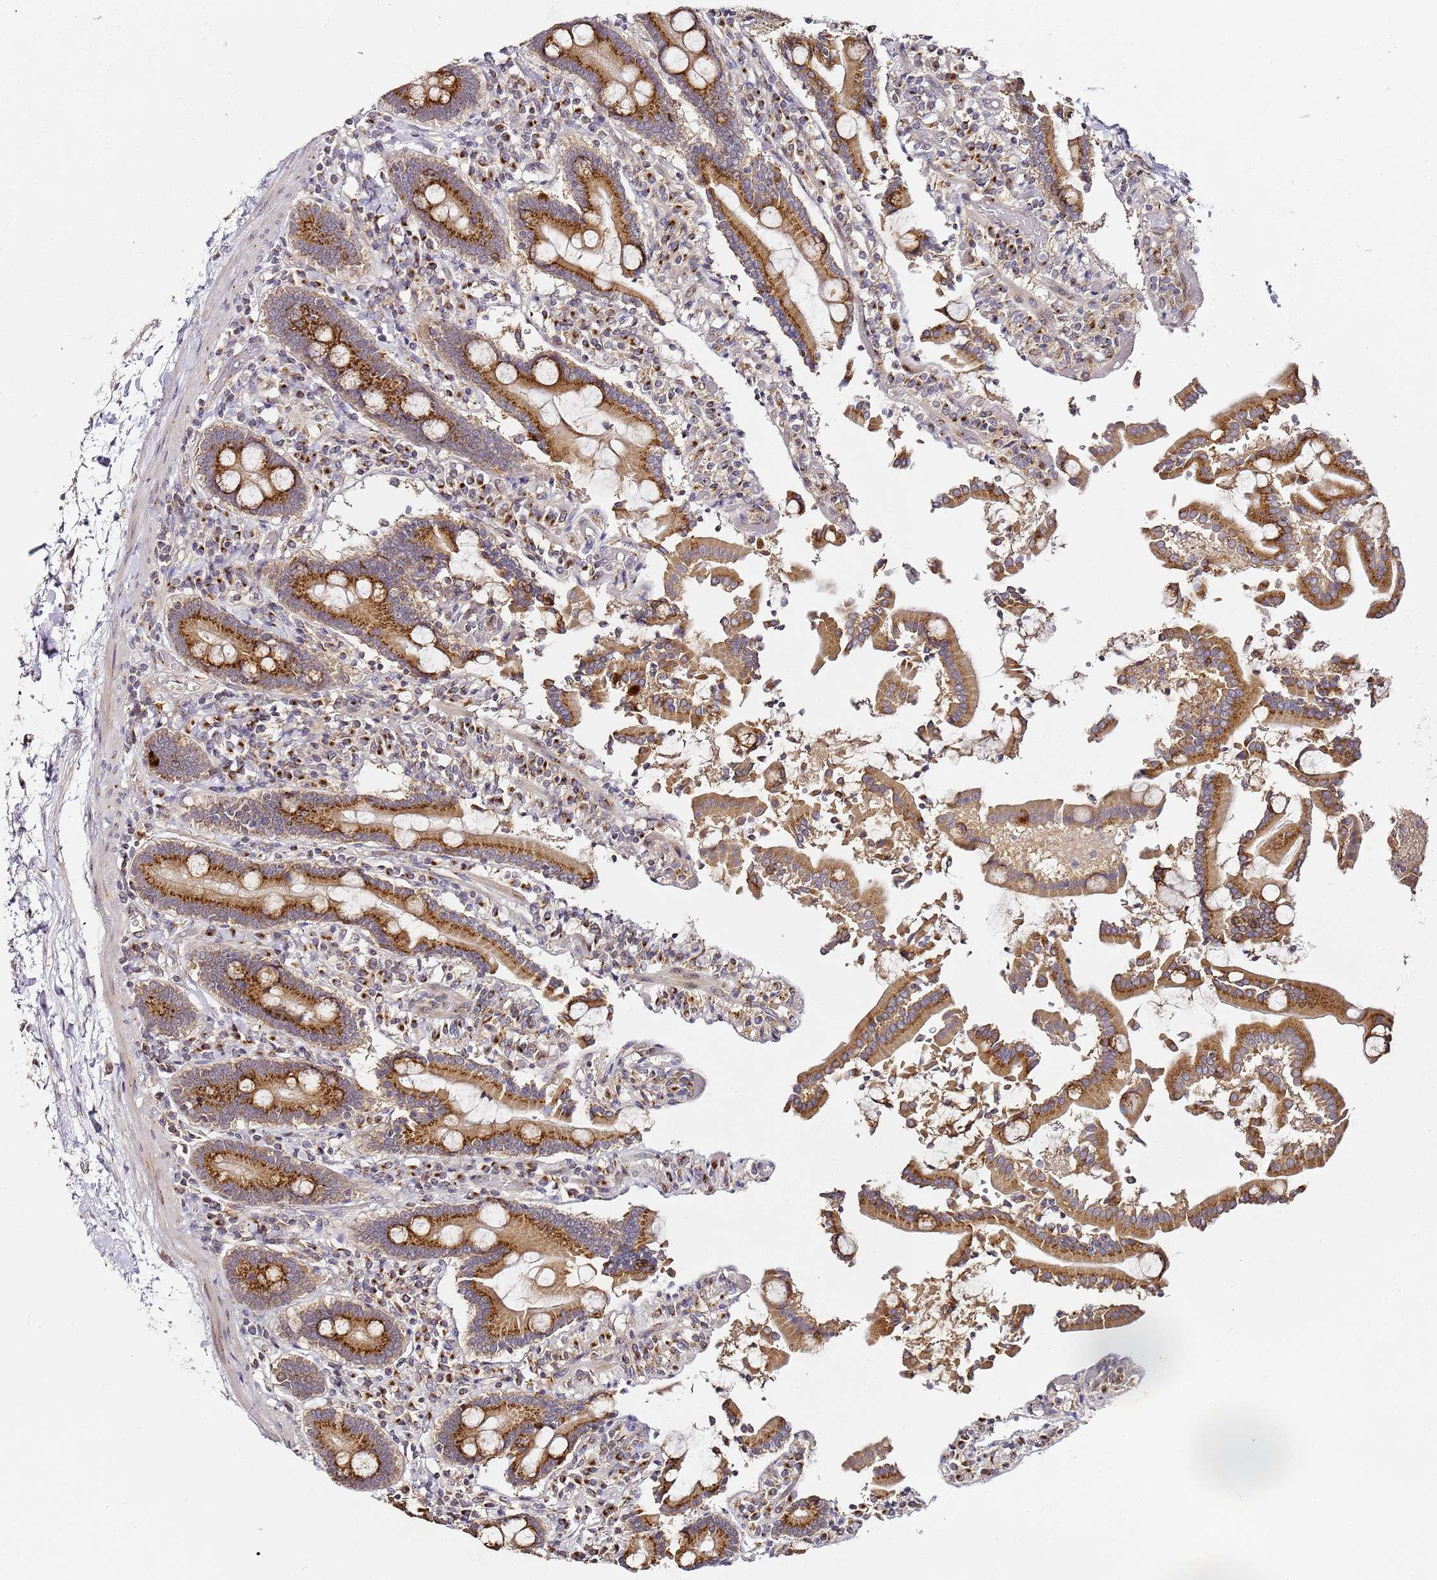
{"staining": {"intensity": "moderate", "quantity": ">75%", "location": "cytoplasmic/membranous"}, "tissue": "duodenum", "cell_type": "Glandular cells", "image_type": "normal", "snomed": [{"axis": "morphology", "description": "Normal tissue, NOS"}, {"axis": "topography", "description": "Duodenum"}], "caption": "A histopathology image of human duodenum stained for a protein exhibits moderate cytoplasmic/membranous brown staining in glandular cells. Nuclei are stained in blue.", "gene": "MRPL49", "patient": {"sex": "male", "age": 55}}